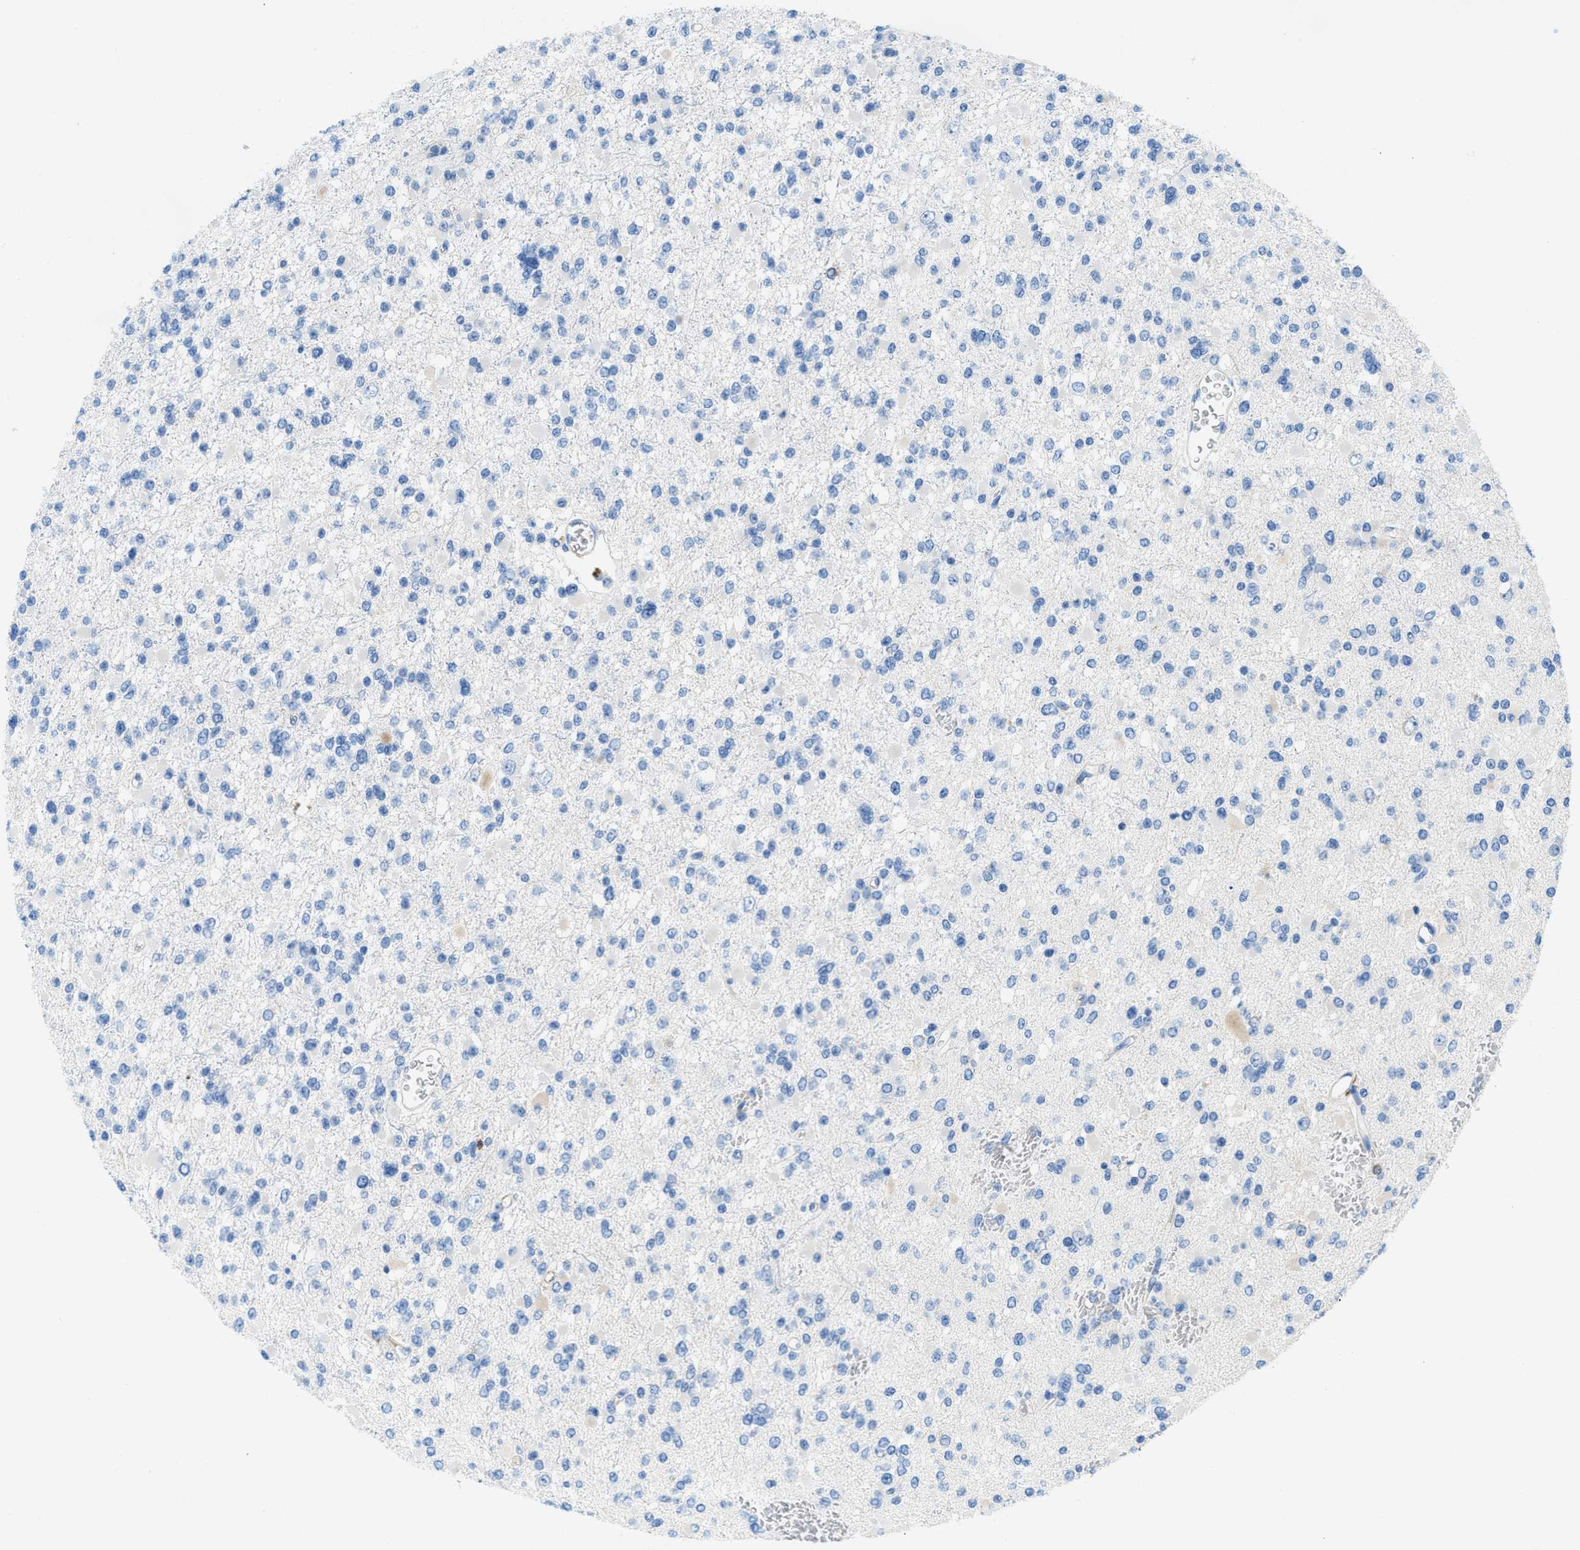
{"staining": {"intensity": "negative", "quantity": "none", "location": "none"}, "tissue": "glioma", "cell_type": "Tumor cells", "image_type": "cancer", "snomed": [{"axis": "morphology", "description": "Glioma, malignant, Low grade"}, {"axis": "topography", "description": "Brain"}], "caption": "The histopathology image displays no significant positivity in tumor cells of glioma.", "gene": "XCR1", "patient": {"sex": "female", "age": 22}}